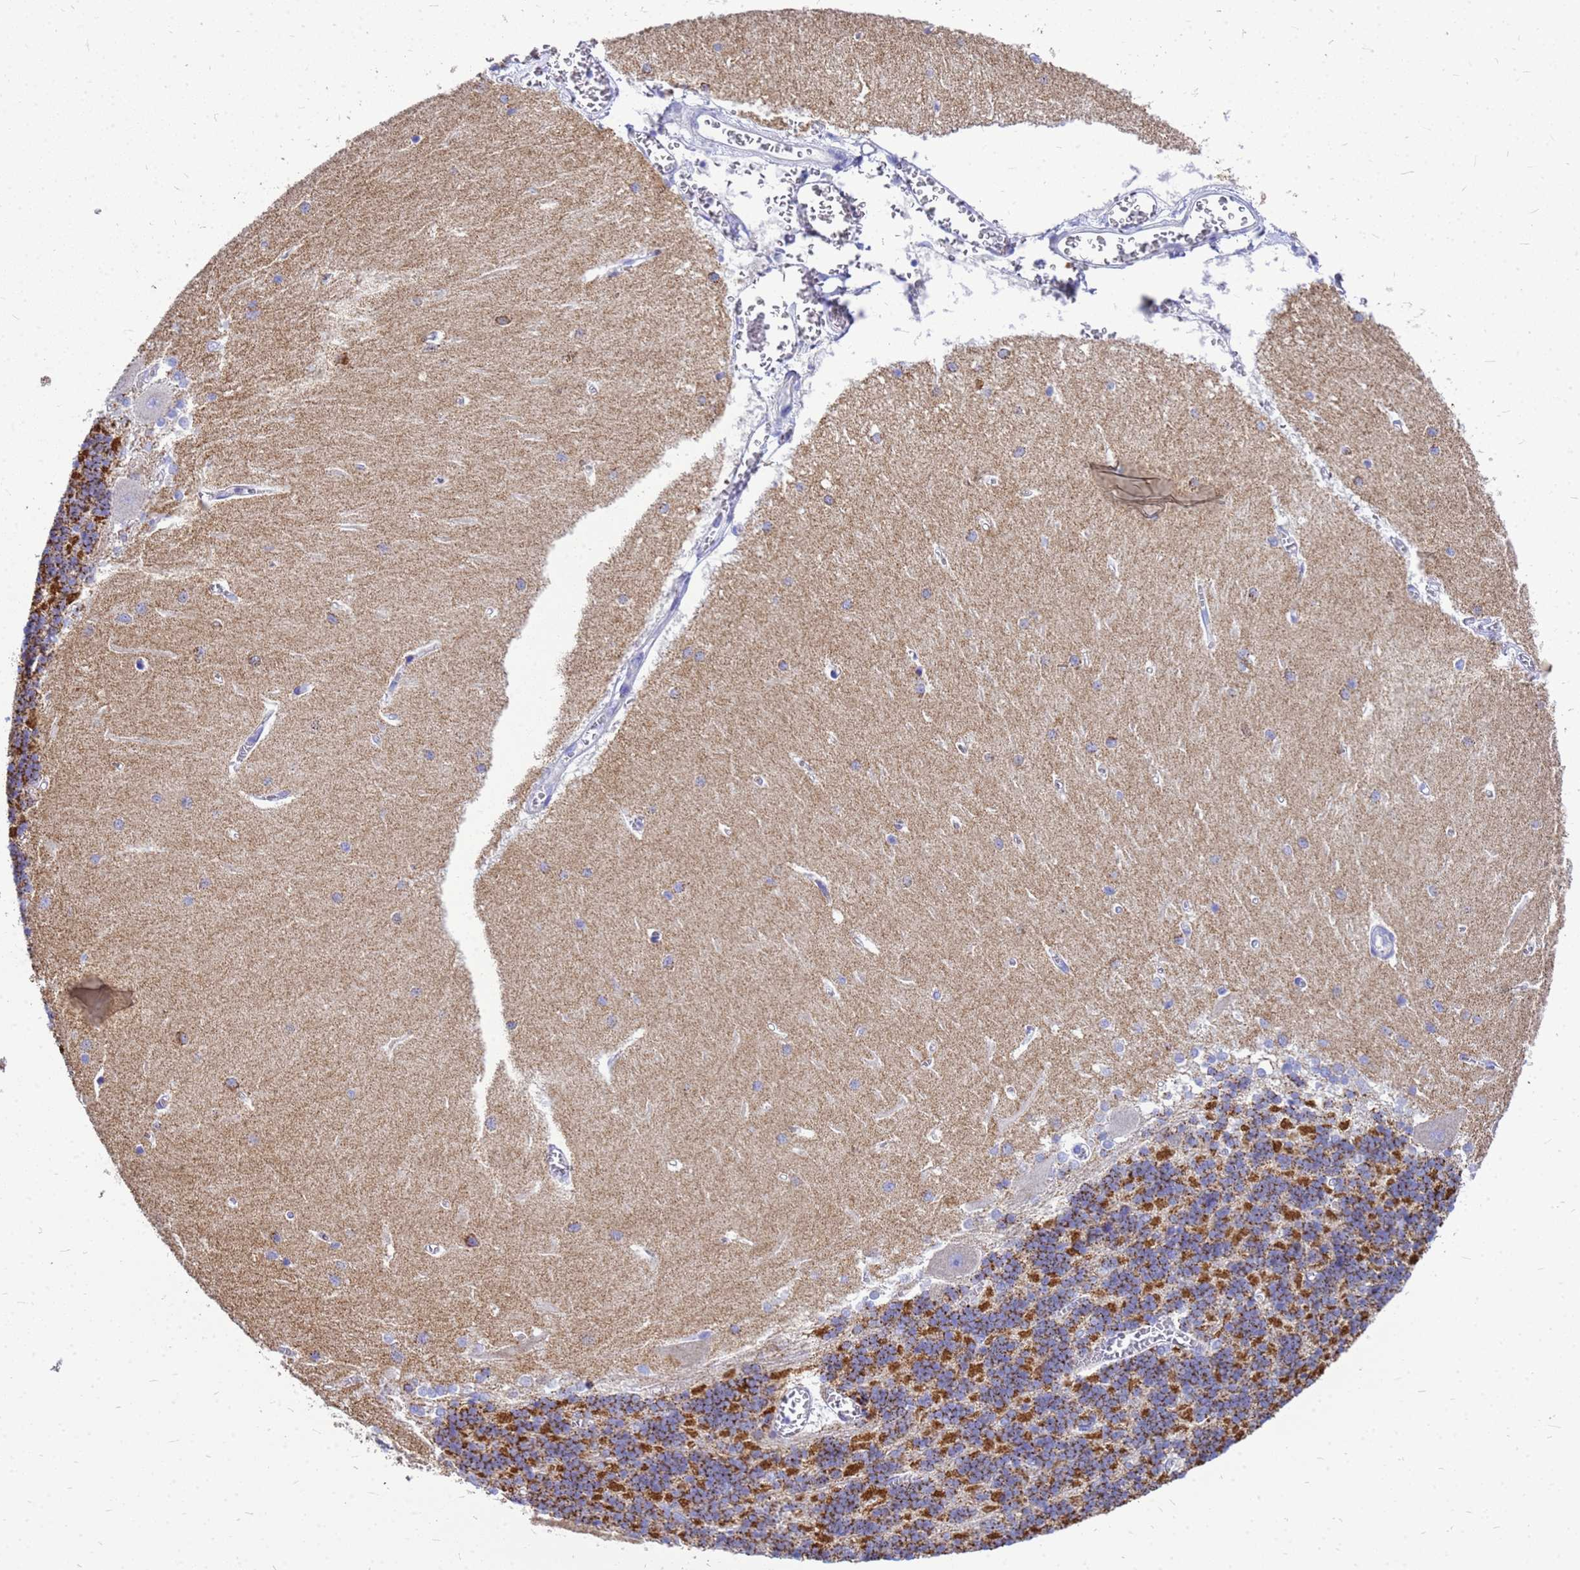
{"staining": {"intensity": "strong", "quantity": "<25%", "location": "cytoplasmic/membranous"}, "tissue": "cerebellum", "cell_type": "Cells in granular layer", "image_type": "normal", "snomed": [{"axis": "morphology", "description": "Normal tissue, NOS"}, {"axis": "topography", "description": "Cerebellum"}], "caption": "This photomicrograph shows immunohistochemistry staining of normal cerebellum, with medium strong cytoplasmic/membranous staining in approximately <25% of cells in granular layer.", "gene": "OR52E2", "patient": {"sex": "male", "age": 37}}